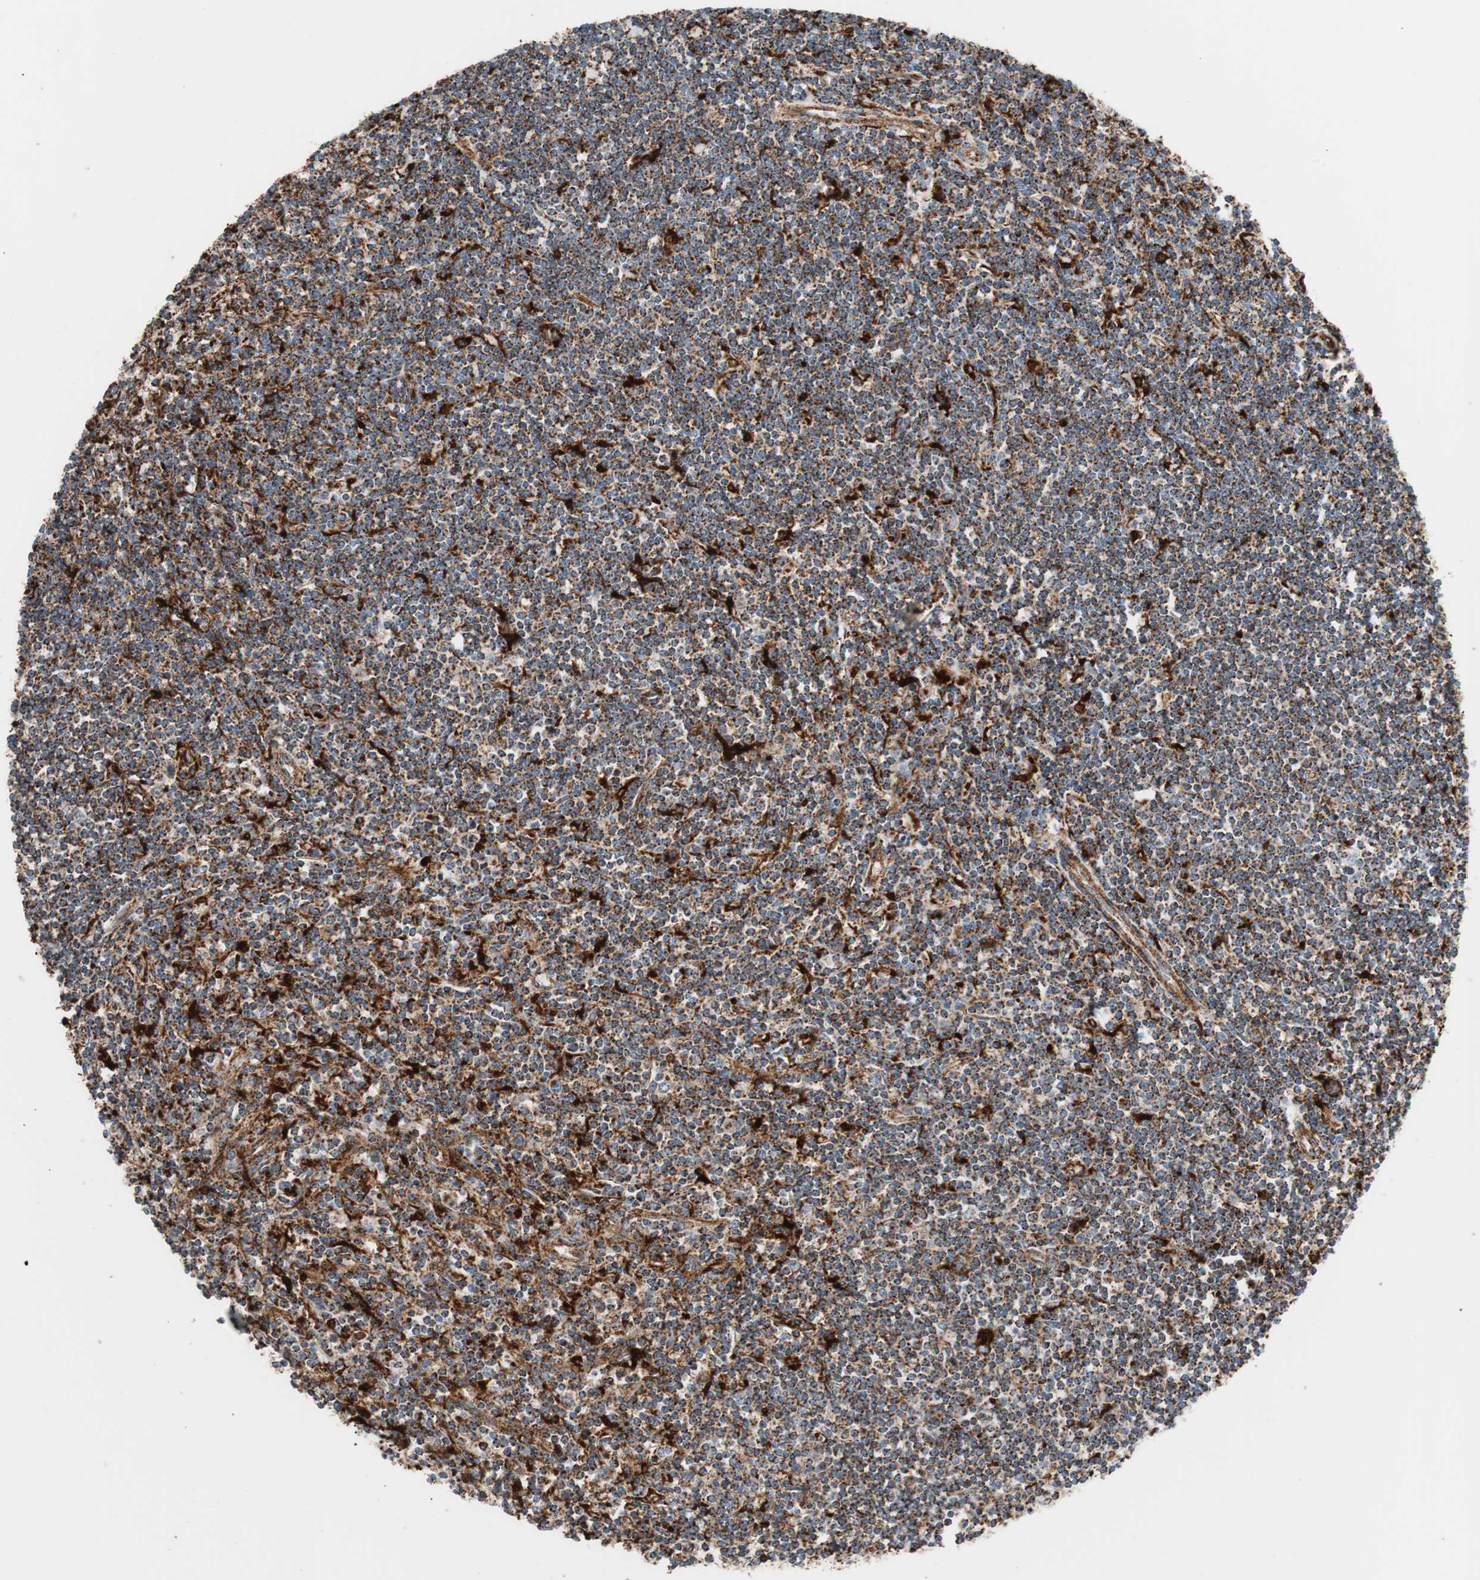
{"staining": {"intensity": "strong", "quantity": ">75%", "location": "cytoplasmic/membranous"}, "tissue": "lymphoma", "cell_type": "Tumor cells", "image_type": "cancer", "snomed": [{"axis": "morphology", "description": "Malignant lymphoma, non-Hodgkin's type, Low grade"}, {"axis": "topography", "description": "Spleen"}], "caption": "A micrograph of lymphoma stained for a protein reveals strong cytoplasmic/membranous brown staining in tumor cells. The staining is performed using DAB (3,3'-diaminobenzidine) brown chromogen to label protein expression. The nuclei are counter-stained blue using hematoxylin.", "gene": "LAMP1", "patient": {"sex": "male", "age": 76}}